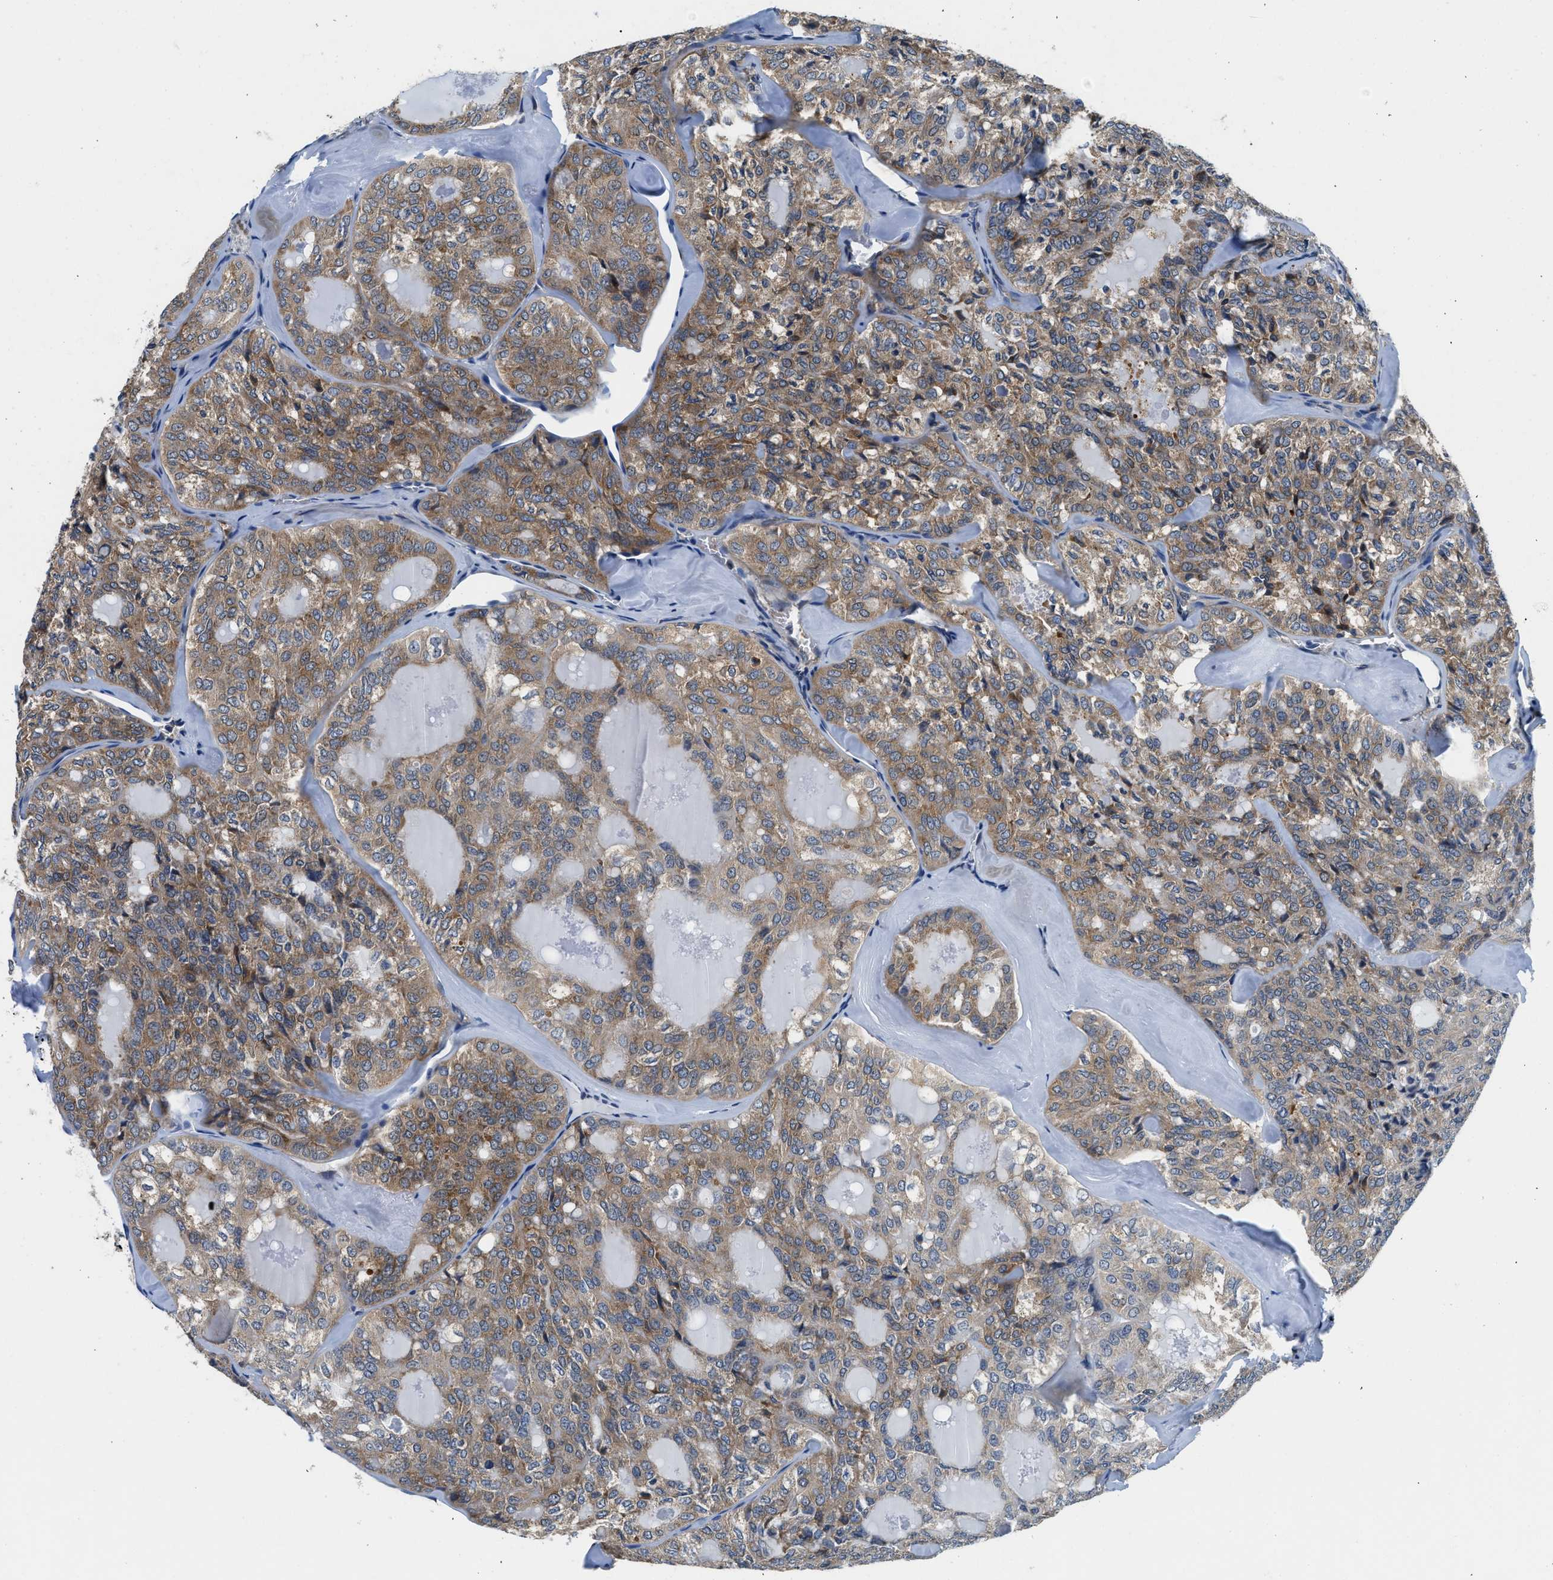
{"staining": {"intensity": "moderate", "quantity": ">75%", "location": "cytoplasmic/membranous"}, "tissue": "thyroid cancer", "cell_type": "Tumor cells", "image_type": "cancer", "snomed": [{"axis": "morphology", "description": "Follicular adenoma carcinoma, NOS"}, {"axis": "topography", "description": "Thyroid gland"}], "caption": "The immunohistochemical stain shows moderate cytoplasmic/membranous expression in tumor cells of thyroid cancer tissue.", "gene": "PA2G4", "patient": {"sex": "male", "age": 75}}